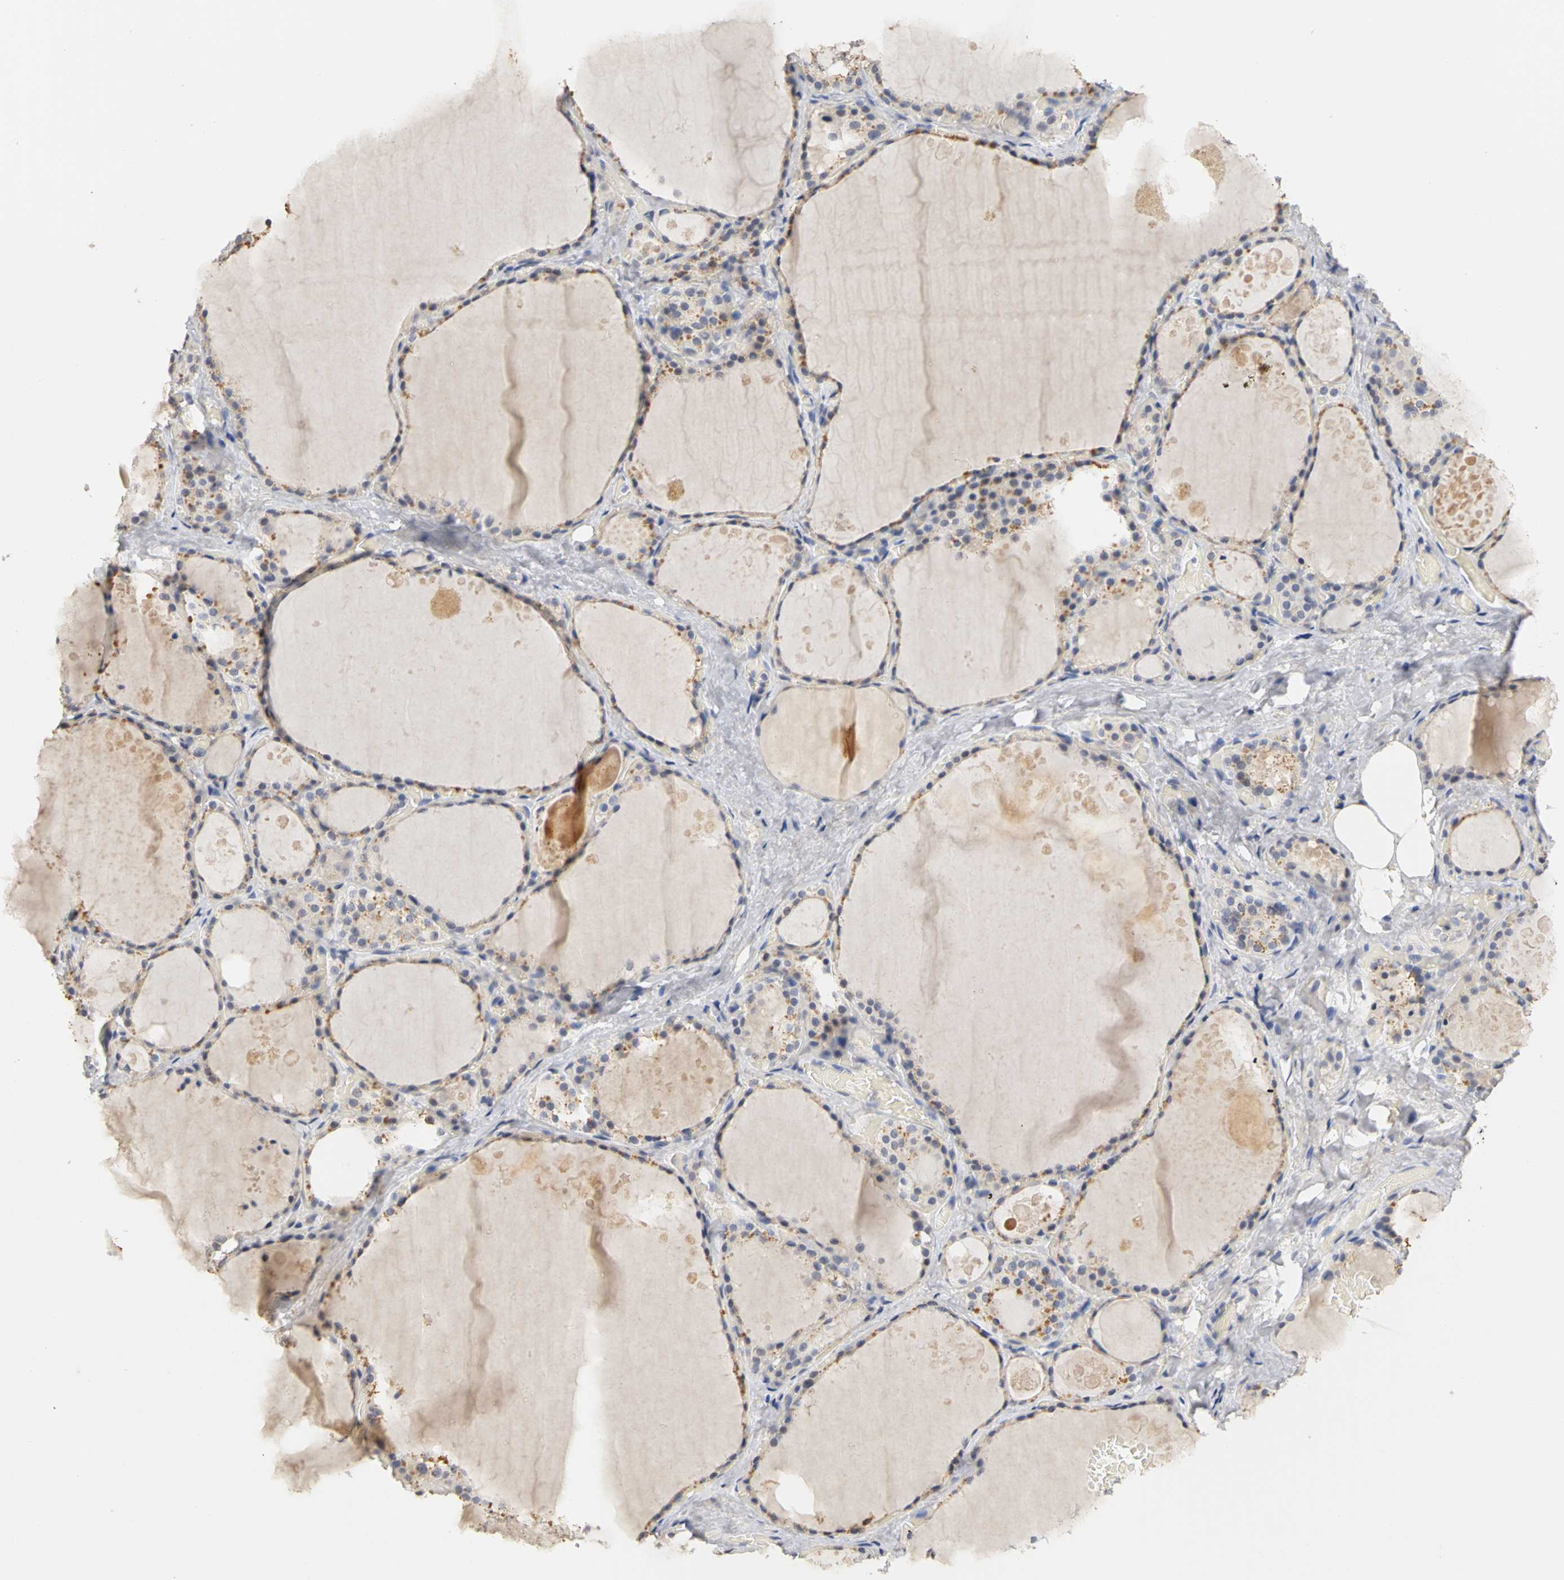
{"staining": {"intensity": "moderate", "quantity": "<25%", "location": "cytoplasmic/membranous"}, "tissue": "thyroid gland", "cell_type": "Glandular cells", "image_type": "normal", "snomed": [{"axis": "morphology", "description": "Normal tissue, NOS"}, {"axis": "topography", "description": "Thyroid gland"}], "caption": "The micrograph demonstrates a brown stain indicating the presence of a protein in the cytoplasmic/membranous of glandular cells in thyroid gland. Using DAB (3,3'-diaminobenzidine) (brown) and hematoxylin (blue) stains, captured at high magnification using brightfield microscopy.", "gene": "PGR", "patient": {"sex": "male", "age": 61}}